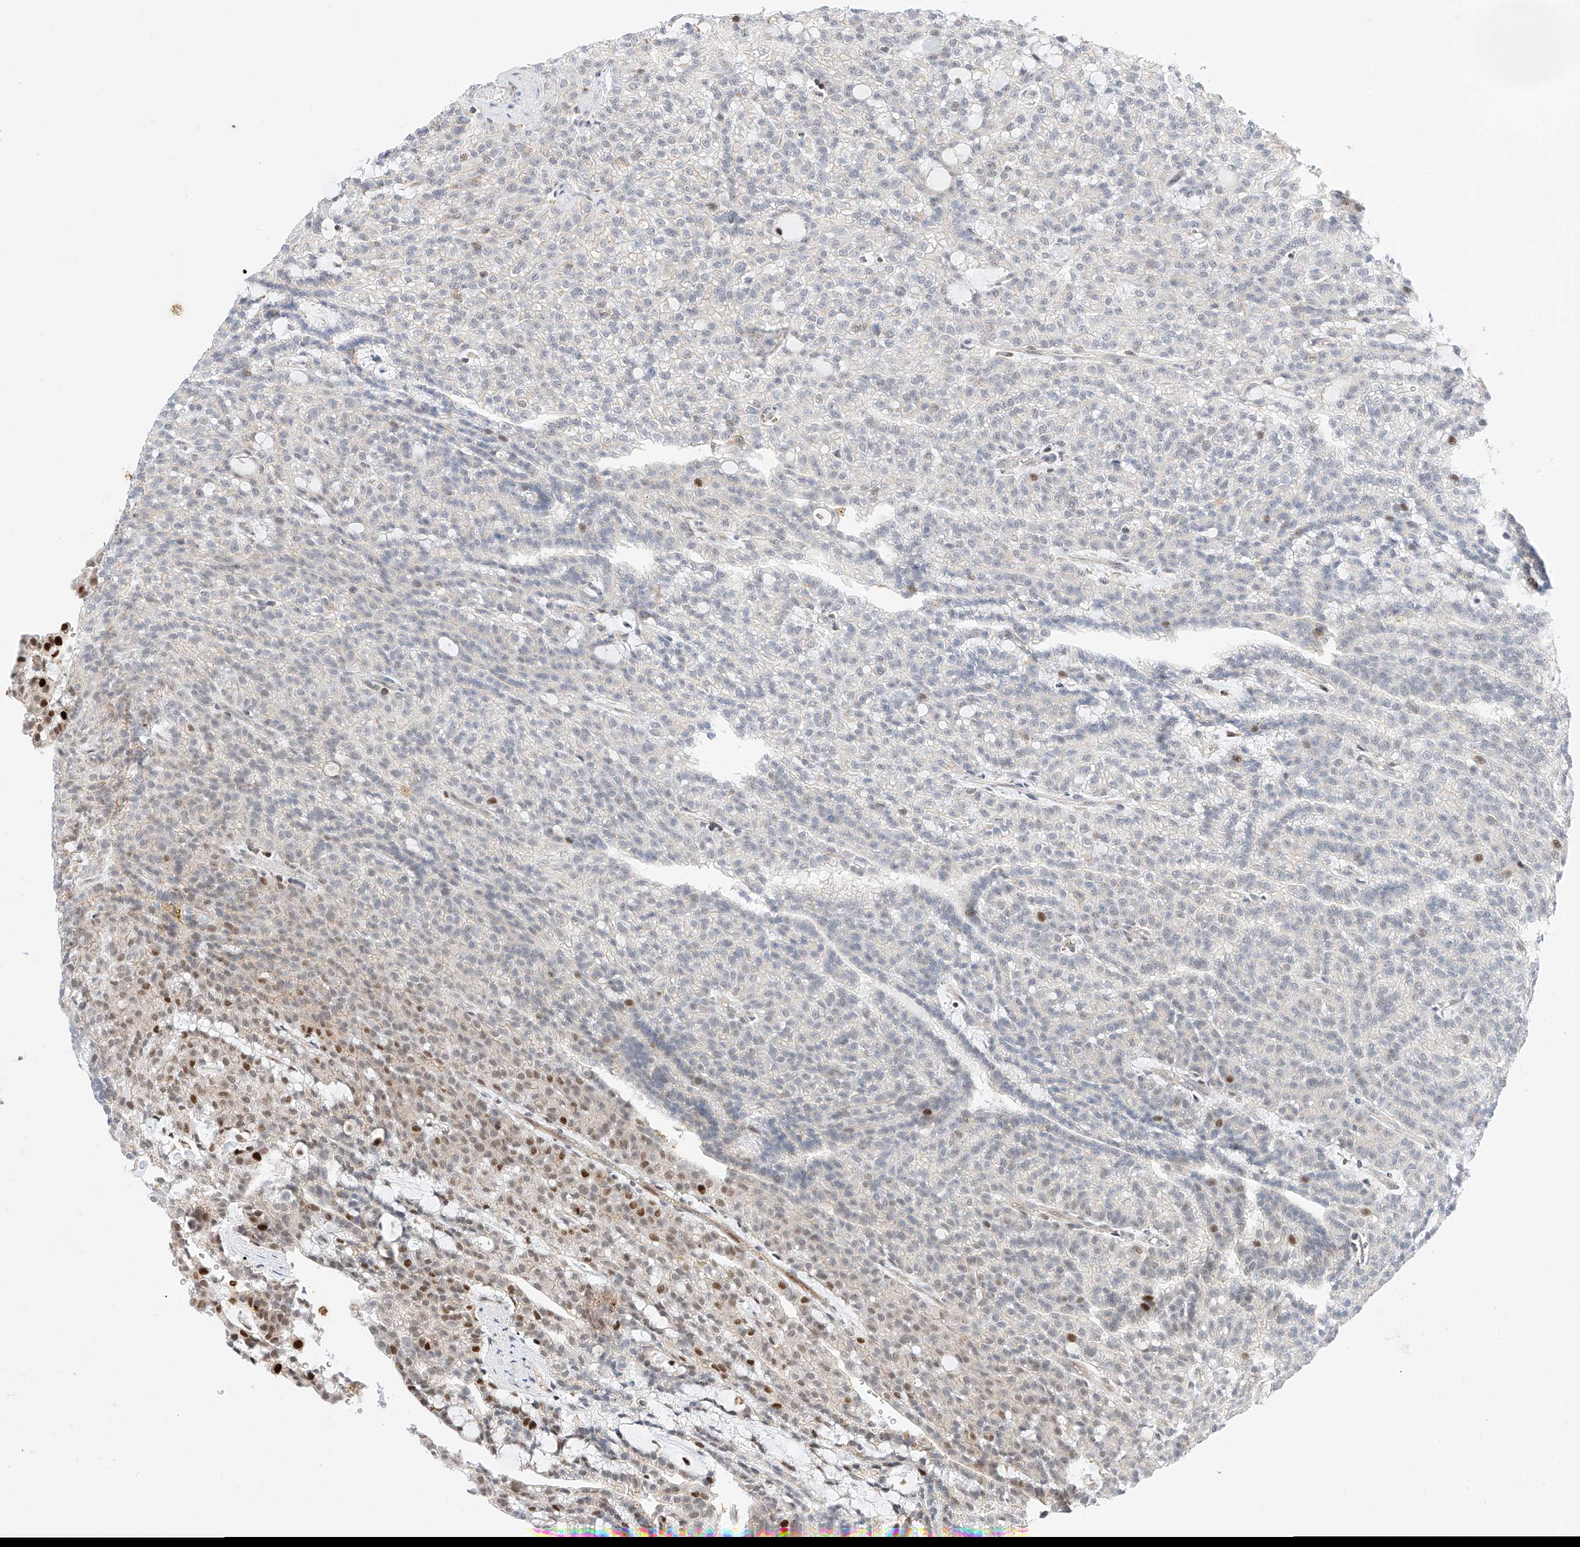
{"staining": {"intensity": "moderate", "quantity": "<25%", "location": "nuclear"}, "tissue": "renal cancer", "cell_type": "Tumor cells", "image_type": "cancer", "snomed": [{"axis": "morphology", "description": "Adenocarcinoma, NOS"}, {"axis": "topography", "description": "Kidney"}], "caption": "Immunohistochemical staining of human adenocarcinoma (renal) demonstrates low levels of moderate nuclear positivity in approximately <25% of tumor cells. The protein of interest is shown in brown color, while the nuclei are stained blue.", "gene": "HDAC9", "patient": {"sex": "male", "age": 63}}